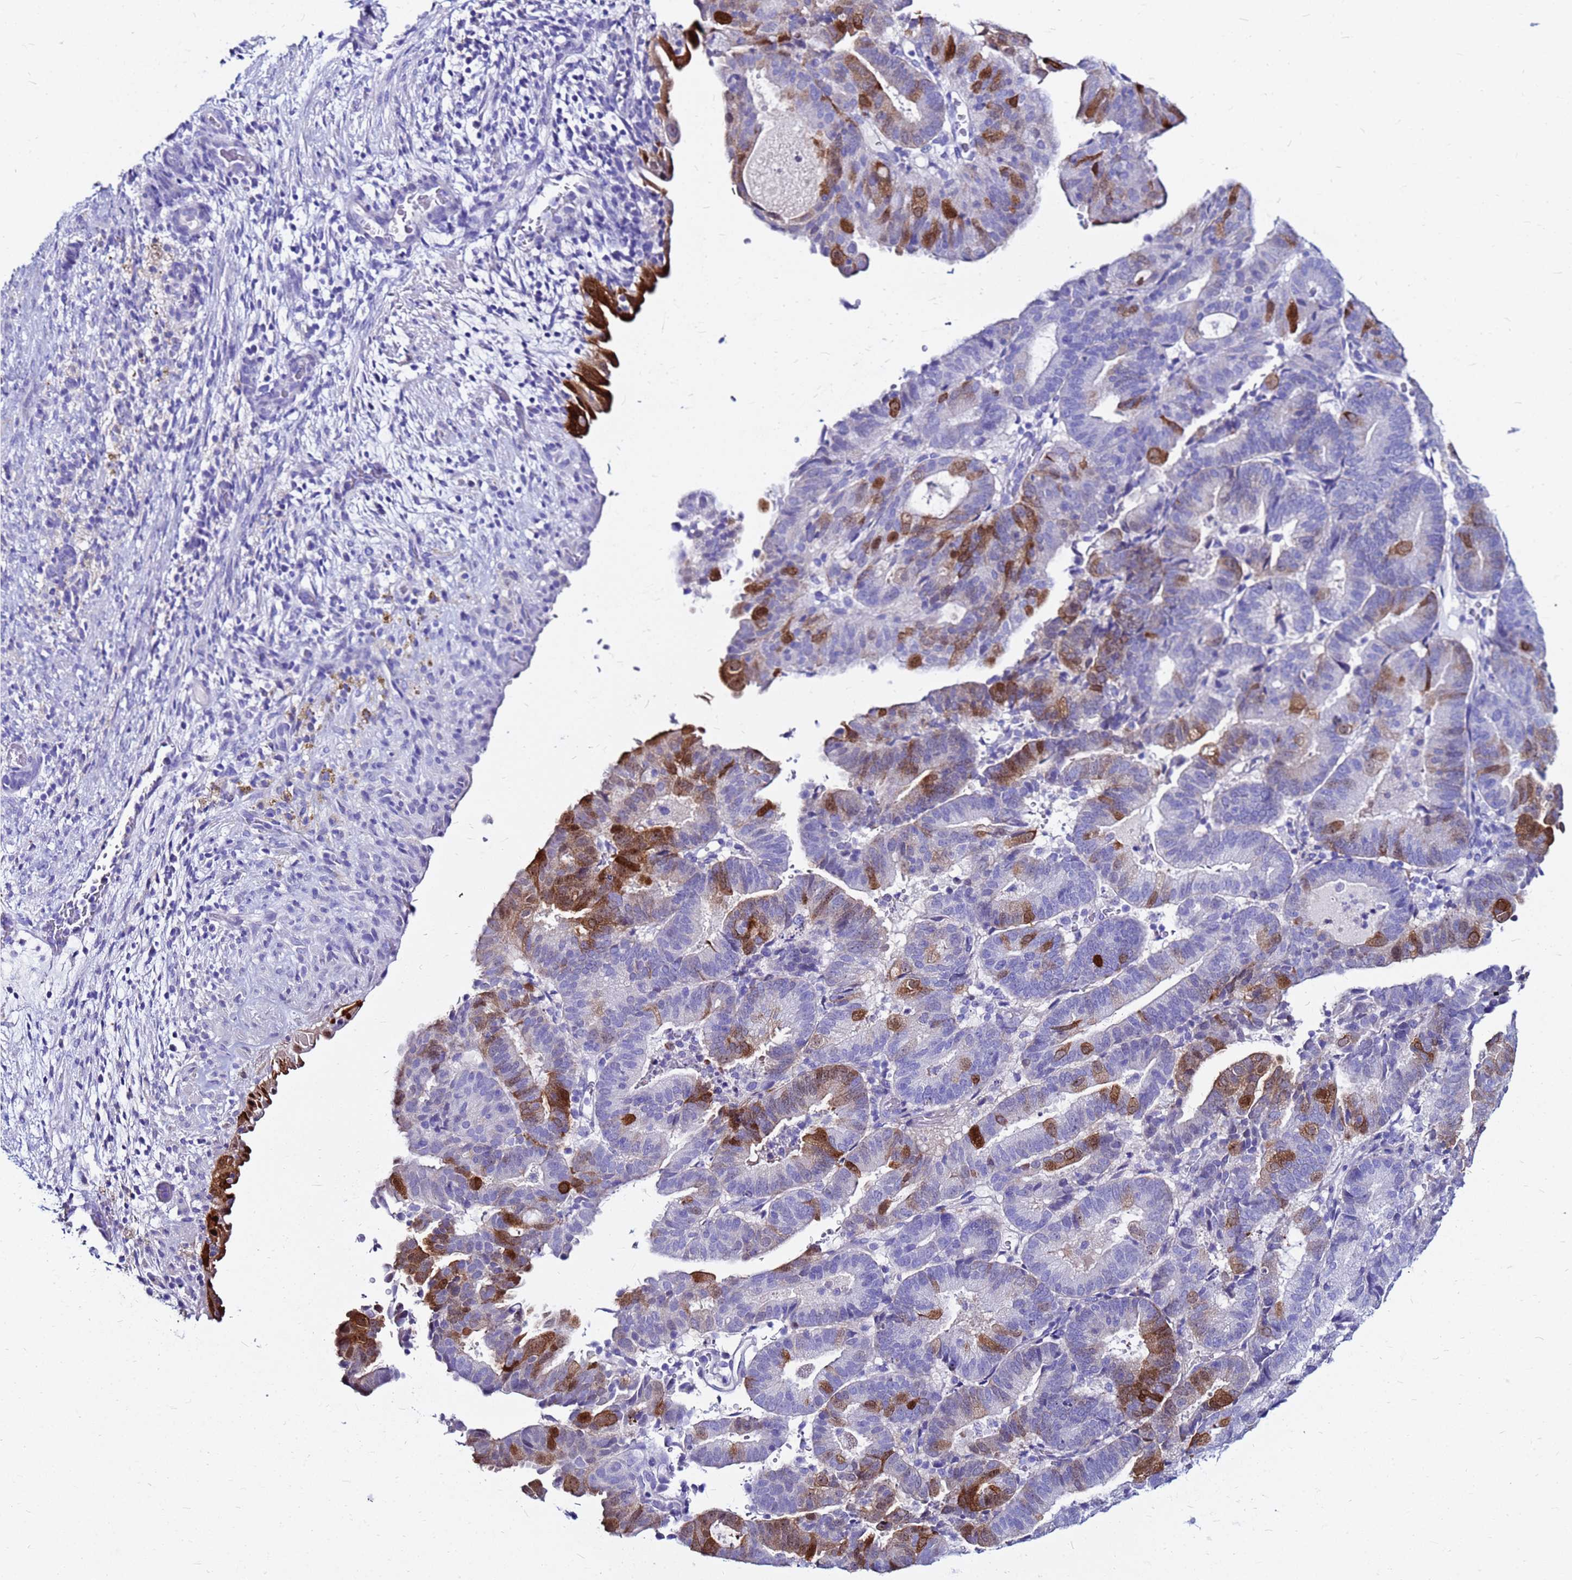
{"staining": {"intensity": "strong", "quantity": "<25%", "location": "cytoplasmic/membranous"}, "tissue": "endometrial cancer", "cell_type": "Tumor cells", "image_type": "cancer", "snomed": [{"axis": "morphology", "description": "Adenocarcinoma, NOS"}, {"axis": "topography", "description": "Endometrium"}], "caption": "This is a photomicrograph of immunohistochemistry (IHC) staining of endometrial cancer (adenocarcinoma), which shows strong expression in the cytoplasmic/membranous of tumor cells.", "gene": "PPP1R14C", "patient": {"sex": "female", "age": 70}}